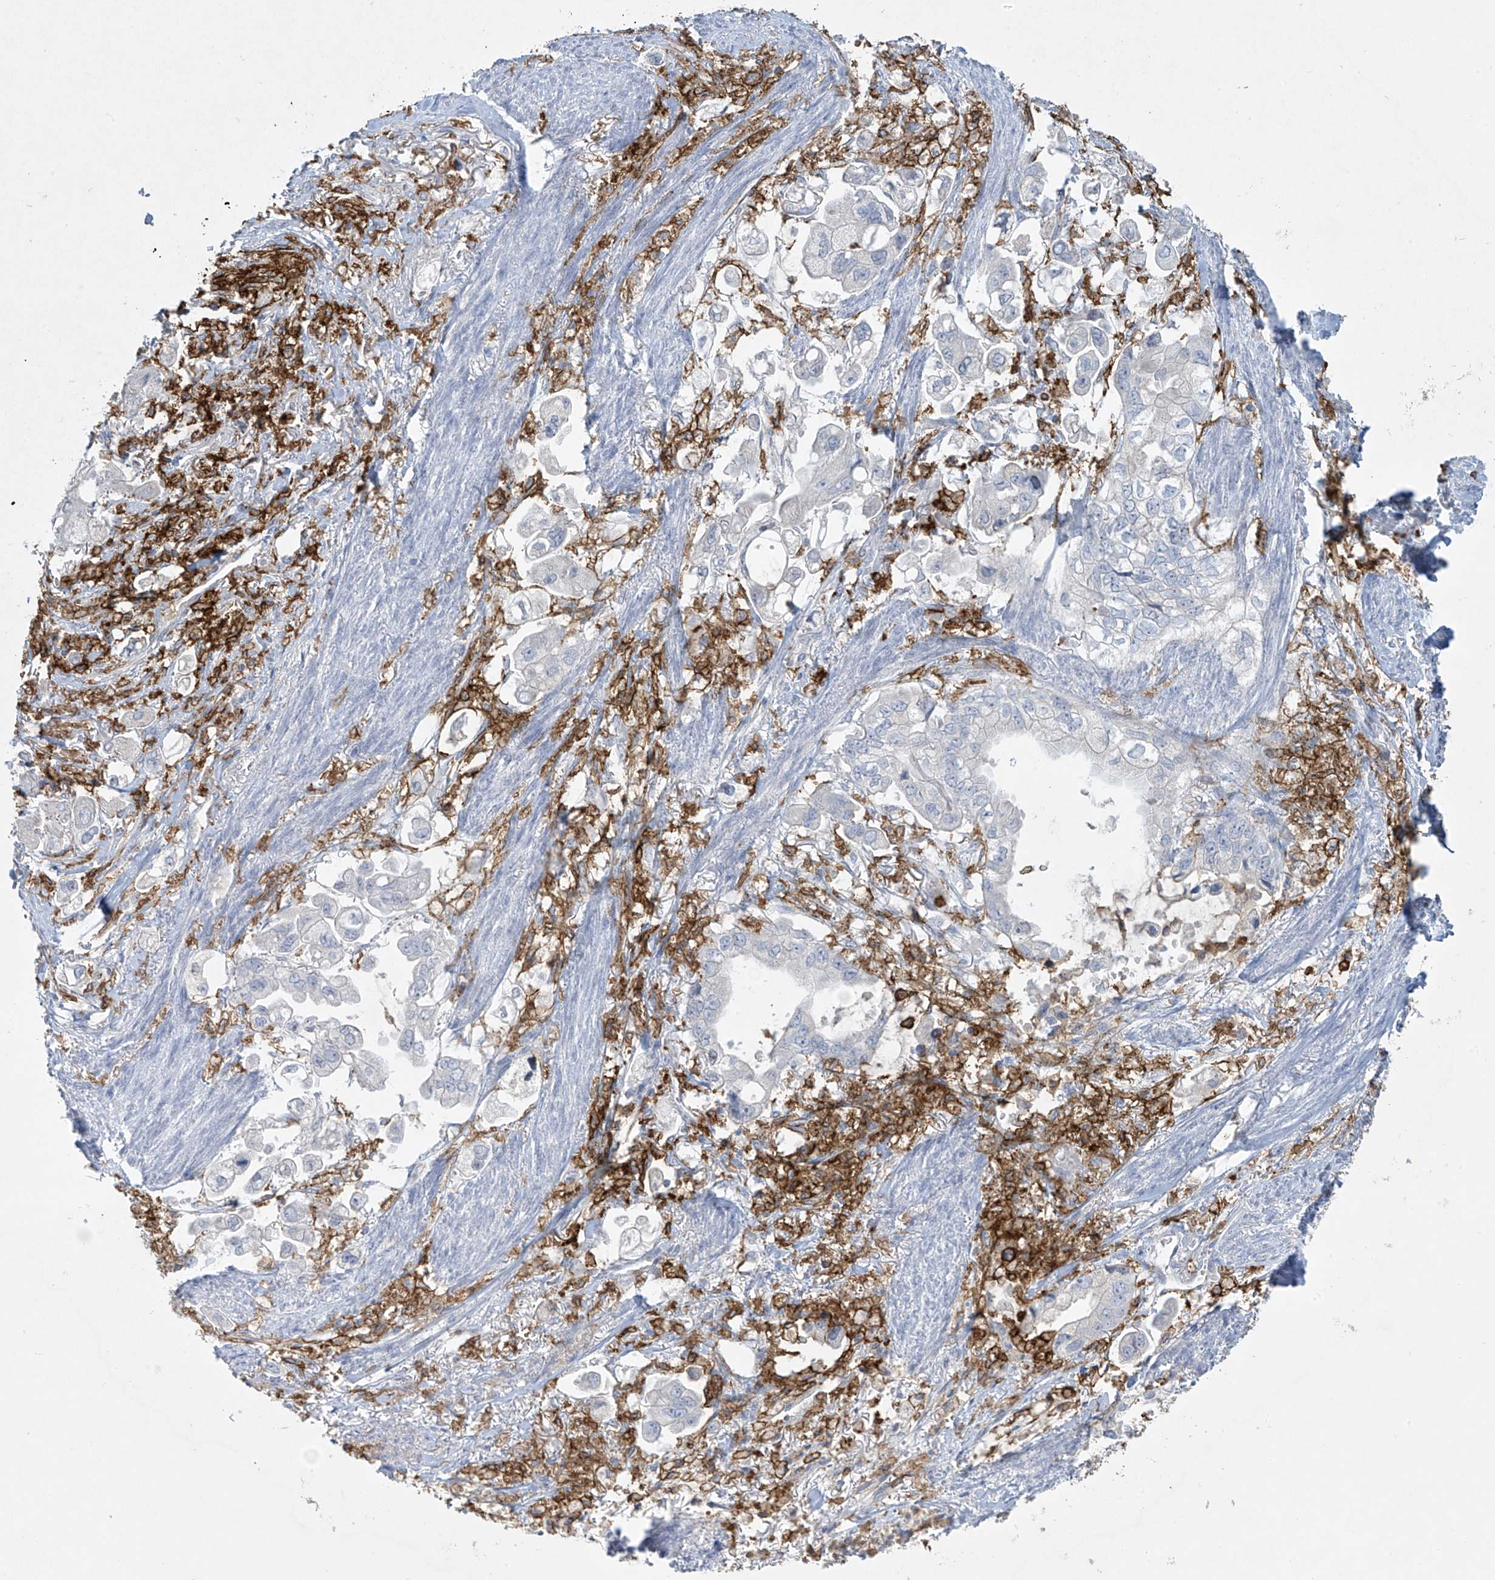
{"staining": {"intensity": "negative", "quantity": "none", "location": "none"}, "tissue": "stomach cancer", "cell_type": "Tumor cells", "image_type": "cancer", "snomed": [{"axis": "morphology", "description": "Adenocarcinoma, NOS"}, {"axis": "topography", "description": "Stomach"}], "caption": "High power microscopy photomicrograph of an IHC image of stomach cancer (adenocarcinoma), revealing no significant positivity in tumor cells.", "gene": "FCGR3A", "patient": {"sex": "male", "age": 62}}